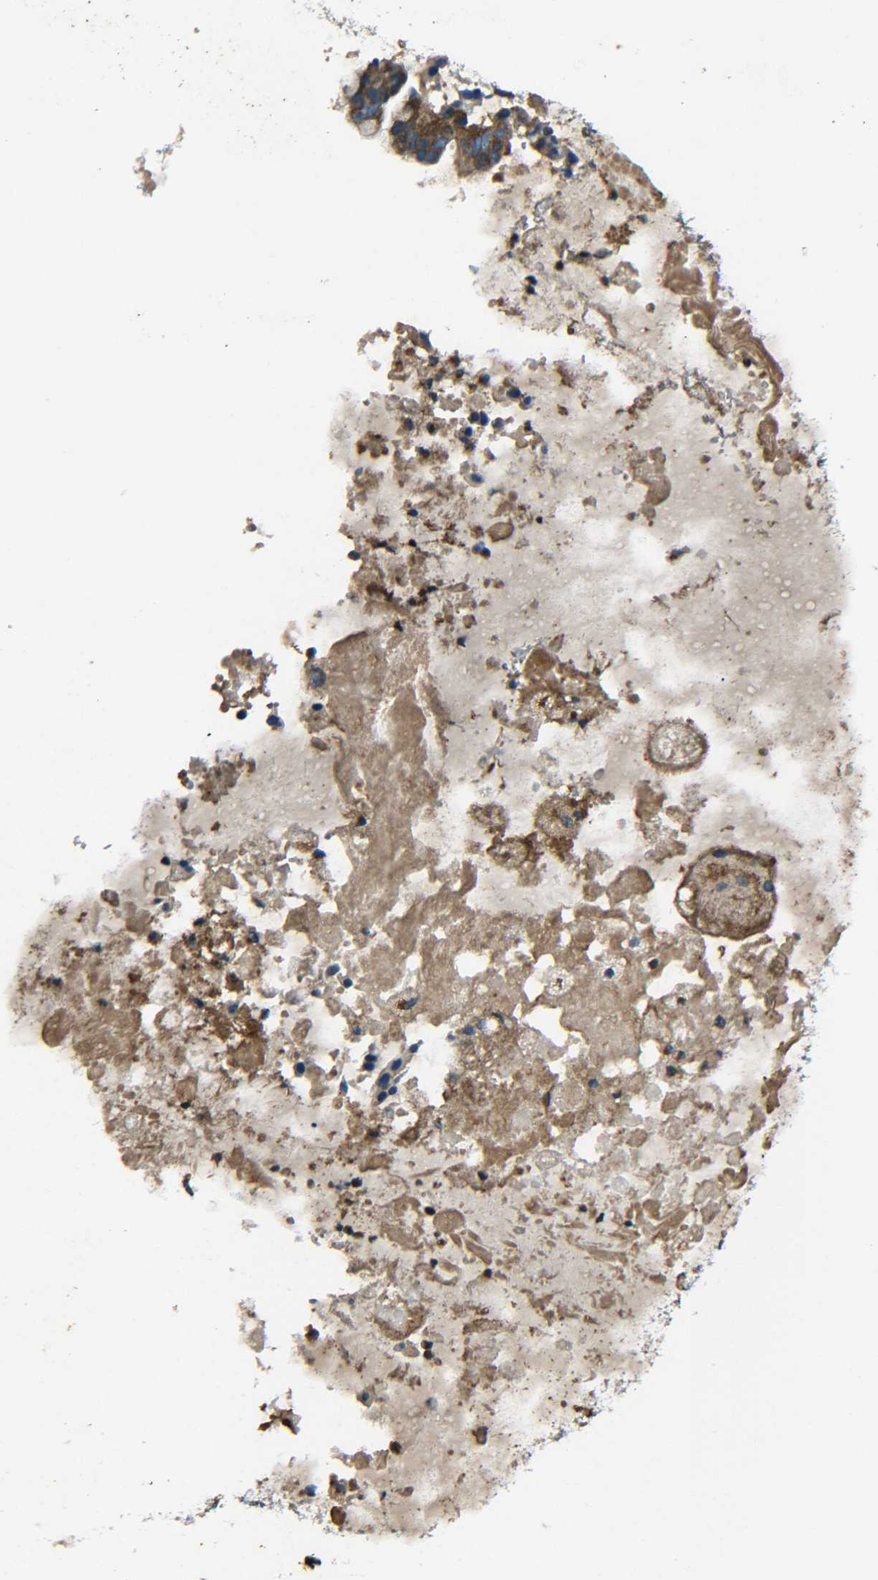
{"staining": {"intensity": "moderate", "quantity": ">75%", "location": "cytoplasmic/membranous"}, "tissue": "ovarian cancer", "cell_type": "Tumor cells", "image_type": "cancer", "snomed": [{"axis": "morphology", "description": "Cystadenocarcinoma, mucinous, NOS"}, {"axis": "topography", "description": "Ovary"}], "caption": "A high-resolution micrograph shows immunohistochemistry (IHC) staining of ovarian cancer, which exhibits moderate cytoplasmic/membranous expression in about >75% of tumor cells.", "gene": "RAB1B", "patient": {"sex": "female", "age": 80}}